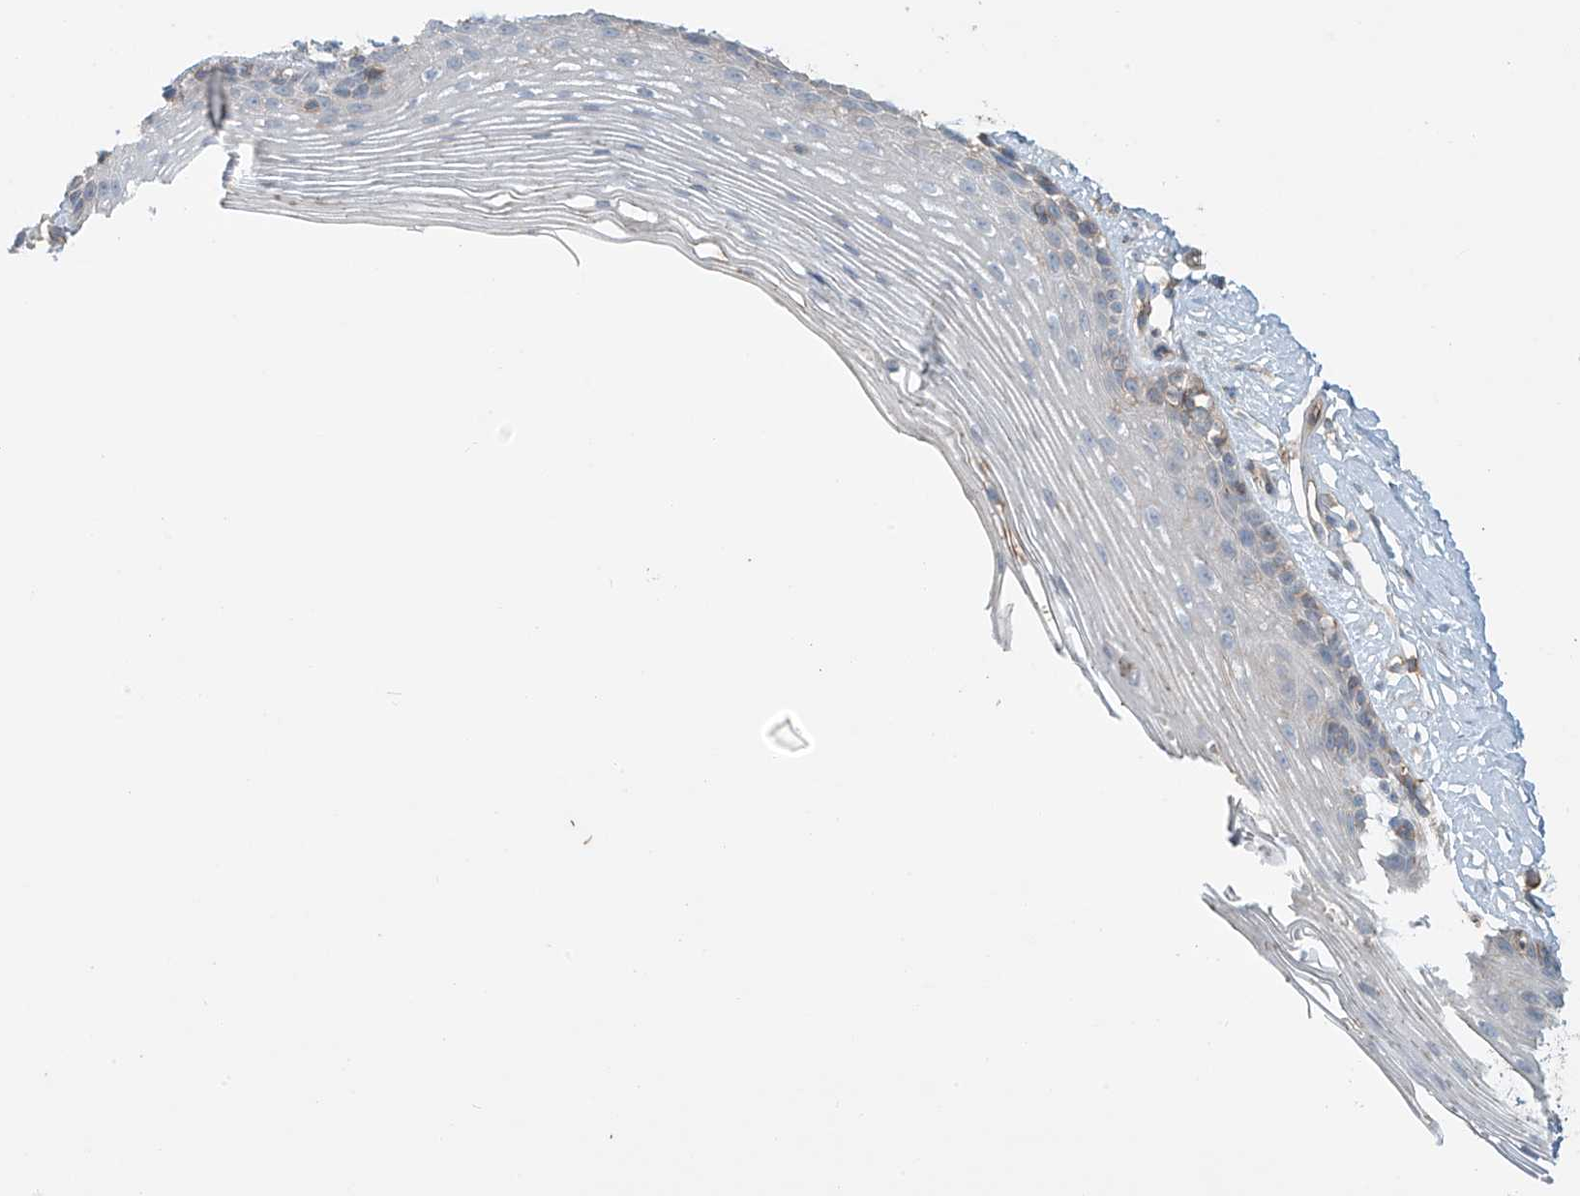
{"staining": {"intensity": "negative", "quantity": "none", "location": "none"}, "tissue": "vagina", "cell_type": "Squamous epithelial cells", "image_type": "normal", "snomed": [{"axis": "morphology", "description": "Normal tissue, NOS"}, {"axis": "topography", "description": "Vagina"}], "caption": "This is a histopathology image of IHC staining of normal vagina, which shows no expression in squamous epithelial cells. (Brightfield microscopy of DAB (3,3'-diaminobenzidine) immunohistochemistry (IHC) at high magnification).", "gene": "SLC9A2", "patient": {"sex": "female", "age": 46}}